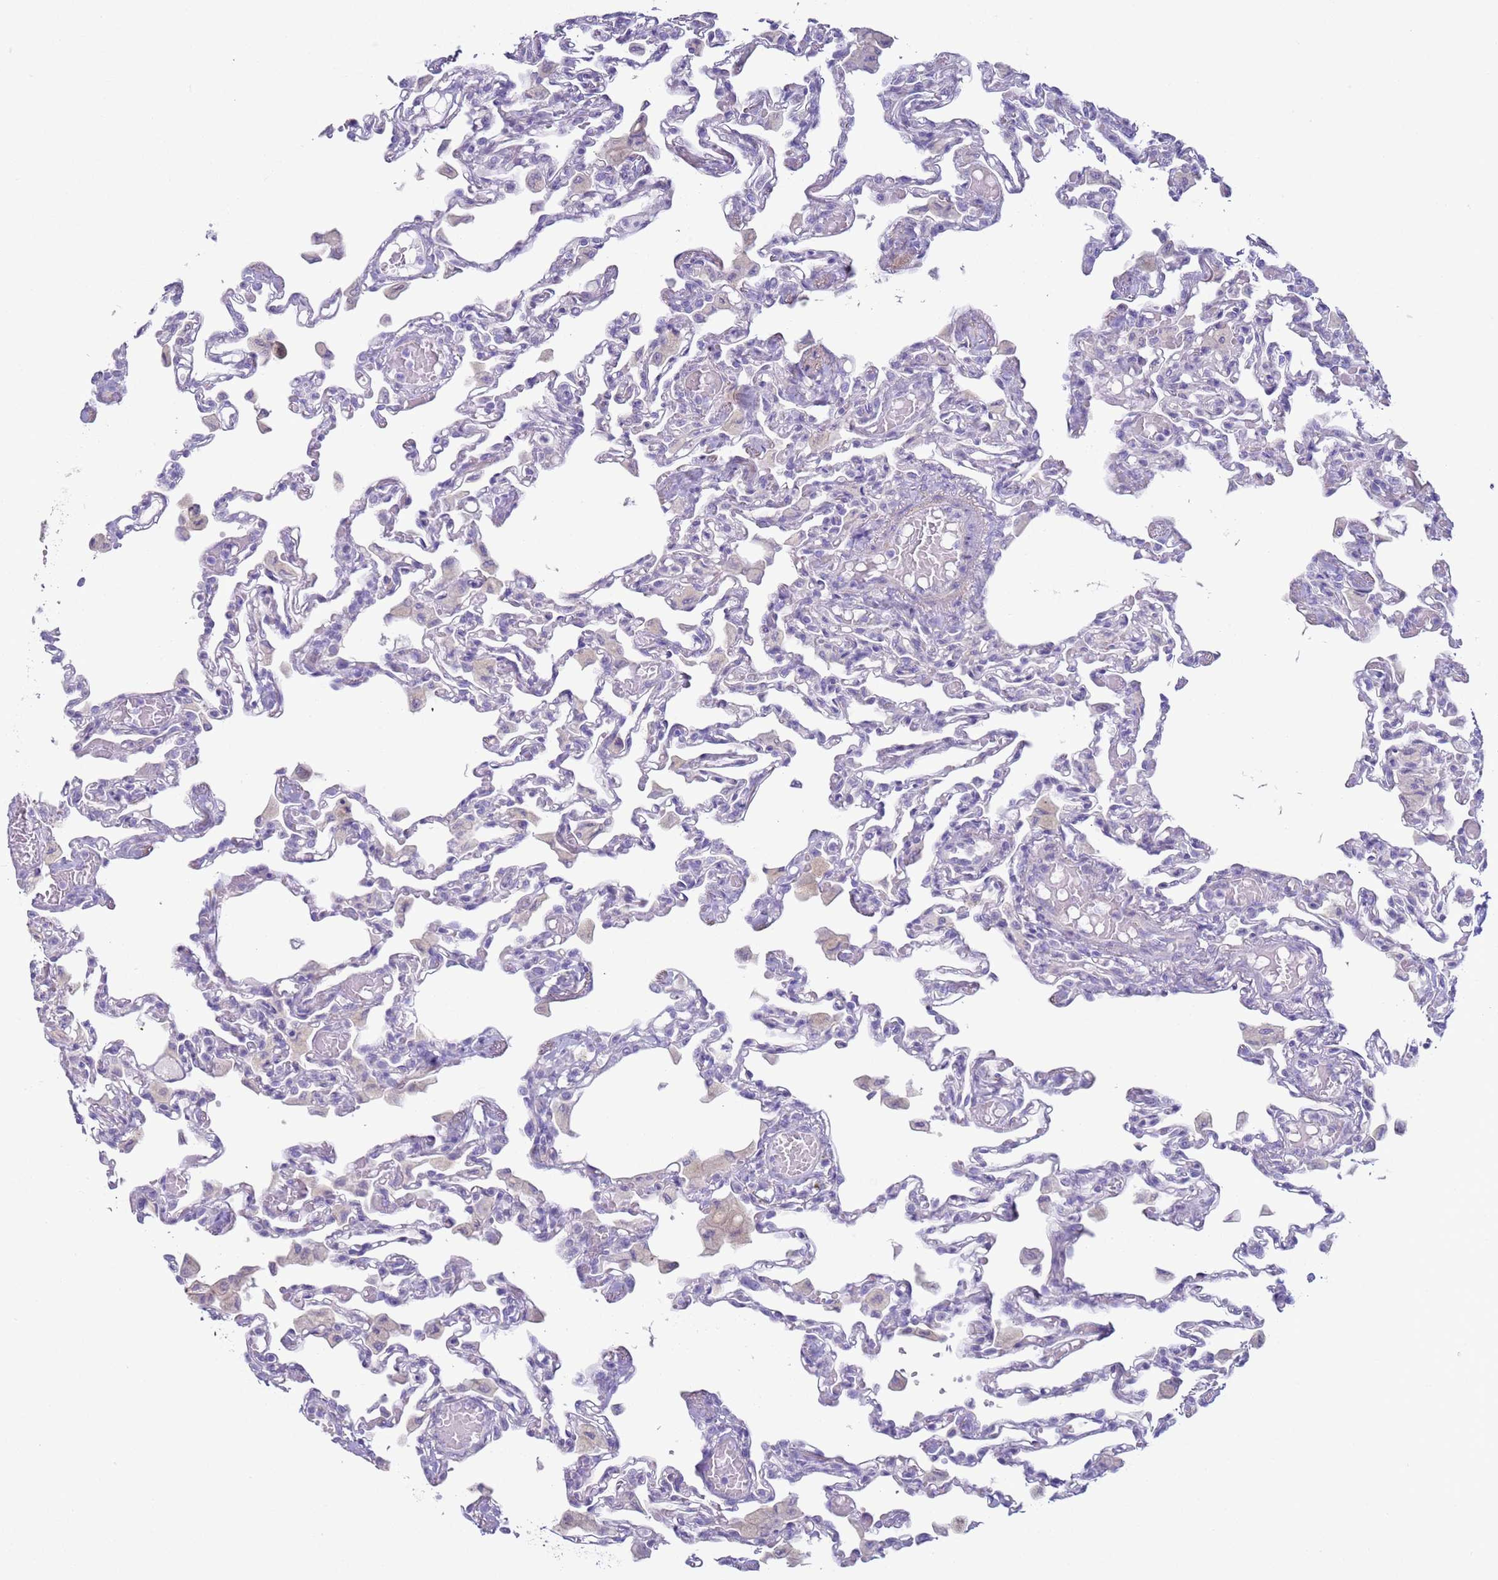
{"staining": {"intensity": "negative", "quantity": "none", "location": "none"}, "tissue": "lung", "cell_type": "Alveolar cells", "image_type": "normal", "snomed": [{"axis": "morphology", "description": "Normal tissue, NOS"}, {"axis": "topography", "description": "Bronchus"}, {"axis": "topography", "description": "Lung"}], "caption": "This is a histopathology image of immunohistochemistry staining of unremarkable lung, which shows no positivity in alveolar cells.", "gene": "NPAP1", "patient": {"sex": "female", "age": 49}}